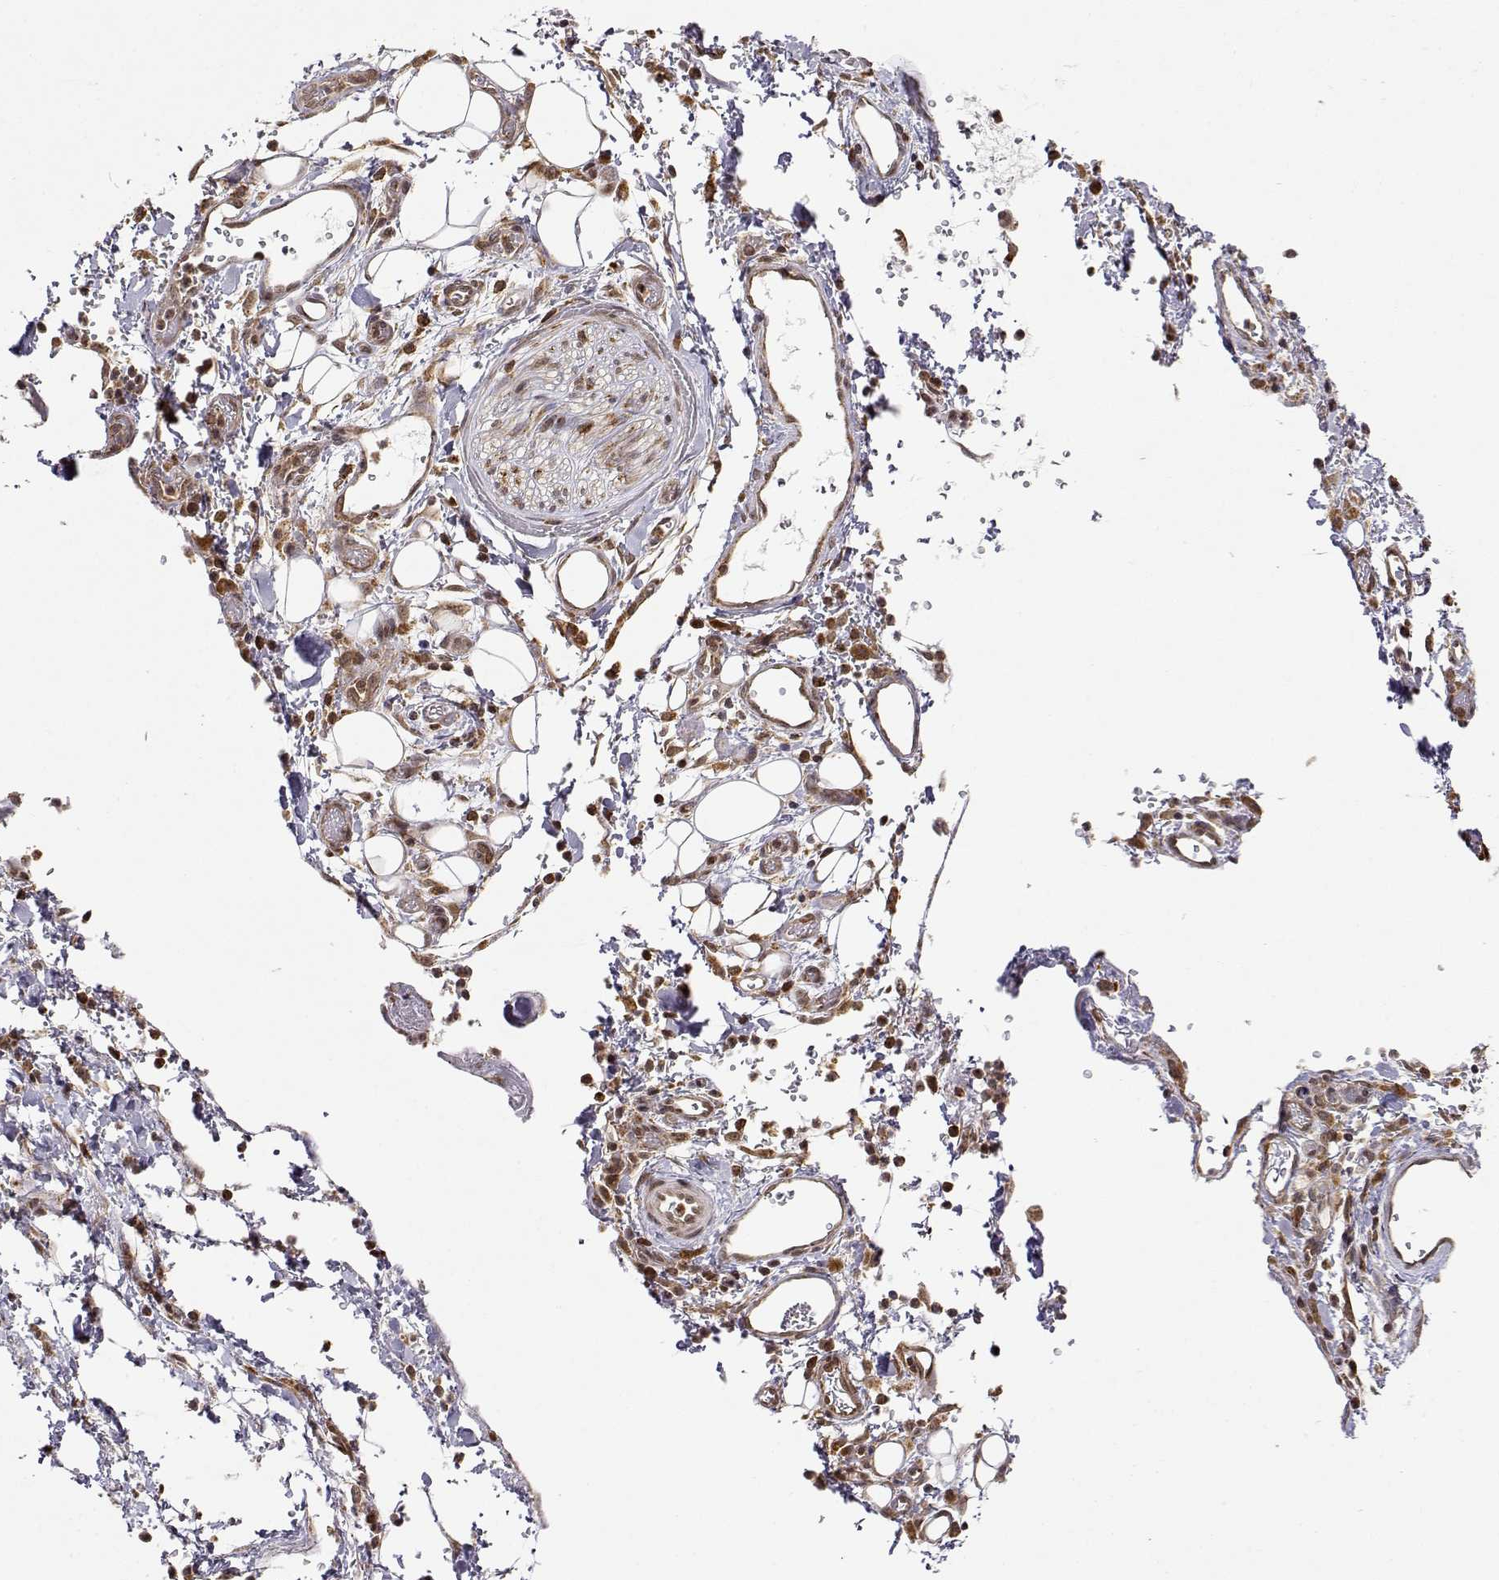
{"staining": {"intensity": "moderate", "quantity": ">75%", "location": "cytoplasmic/membranous"}, "tissue": "stomach cancer", "cell_type": "Tumor cells", "image_type": "cancer", "snomed": [{"axis": "morphology", "description": "Normal tissue, NOS"}, {"axis": "morphology", "description": "Adenocarcinoma, NOS"}, {"axis": "topography", "description": "Esophagus"}, {"axis": "topography", "description": "Stomach, upper"}], "caption": "Human stomach cancer (adenocarcinoma) stained for a protein (brown) displays moderate cytoplasmic/membranous positive staining in approximately >75% of tumor cells.", "gene": "RNF13", "patient": {"sex": "male", "age": 74}}